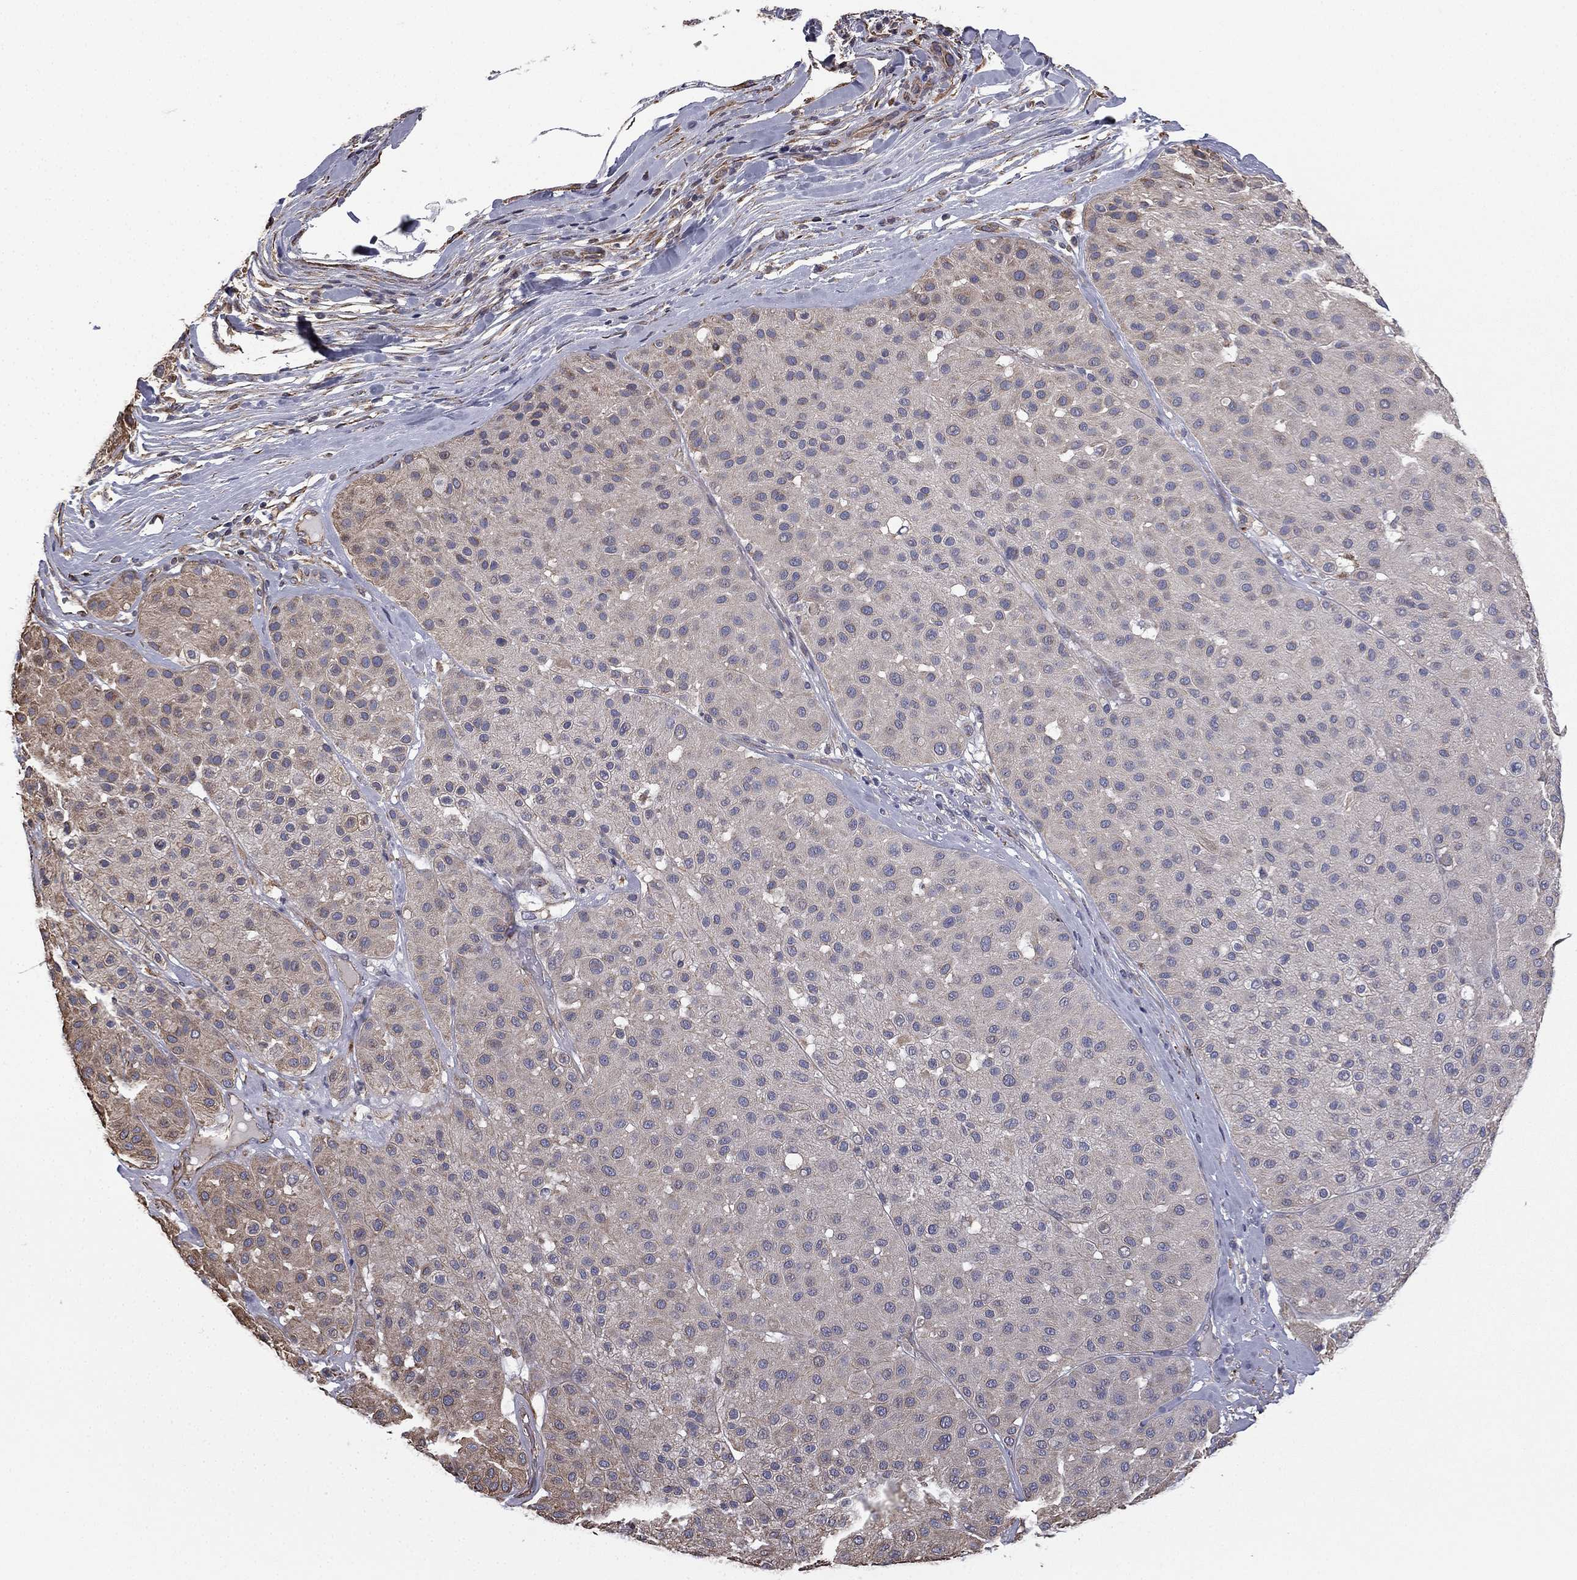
{"staining": {"intensity": "negative", "quantity": "none", "location": "none"}, "tissue": "melanoma", "cell_type": "Tumor cells", "image_type": "cancer", "snomed": [{"axis": "morphology", "description": "Malignant melanoma, Metastatic site"}, {"axis": "topography", "description": "Smooth muscle"}], "caption": "Malignant melanoma (metastatic site) was stained to show a protein in brown. There is no significant staining in tumor cells.", "gene": "SCUBE1", "patient": {"sex": "male", "age": 41}}